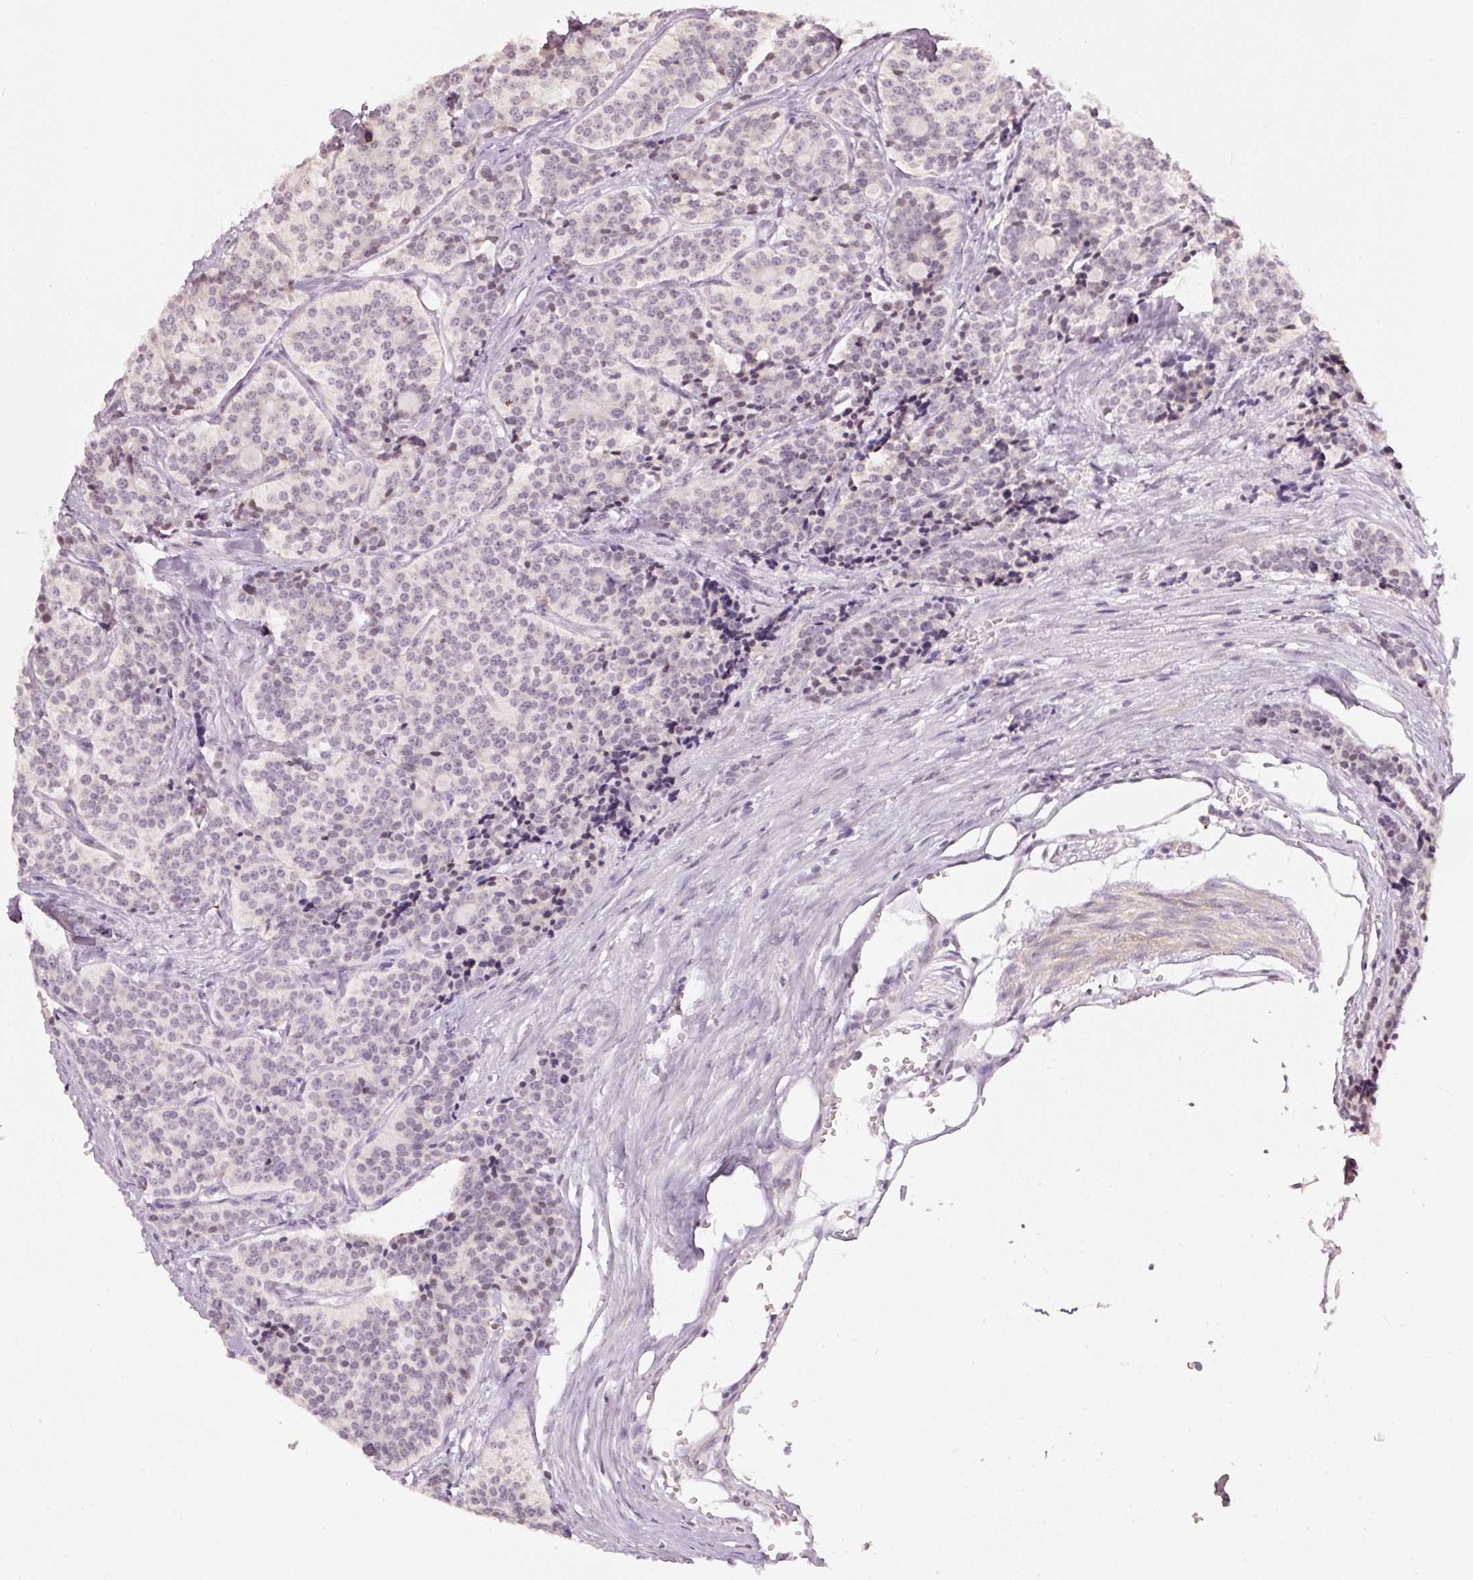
{"staining": {"intensity": "weak", "quantity": "<25%", "location": "nuclear"}, "tissue": "carcinoid", "cell_type": "Tumor cells", "image_type": "cancer", "snomed": [{"axis": "morphology", "description": "Carcinoid, malignant, NOS"}, {"axis": "topography", "description": "Small intestine"}], "caption": "IHC histopathology image of neoplastic tissue: carcinoid (malignant) stained with DAB (3,3'-diaminobenzidine) reveals no significant protein staining in tumor cells. (DAB (3,3'-diaminobenzidine) immunohistochemistry (IHC), high magnification).", "gene": "NRDE2", "patient": {"sex": "male", "age": 63}}